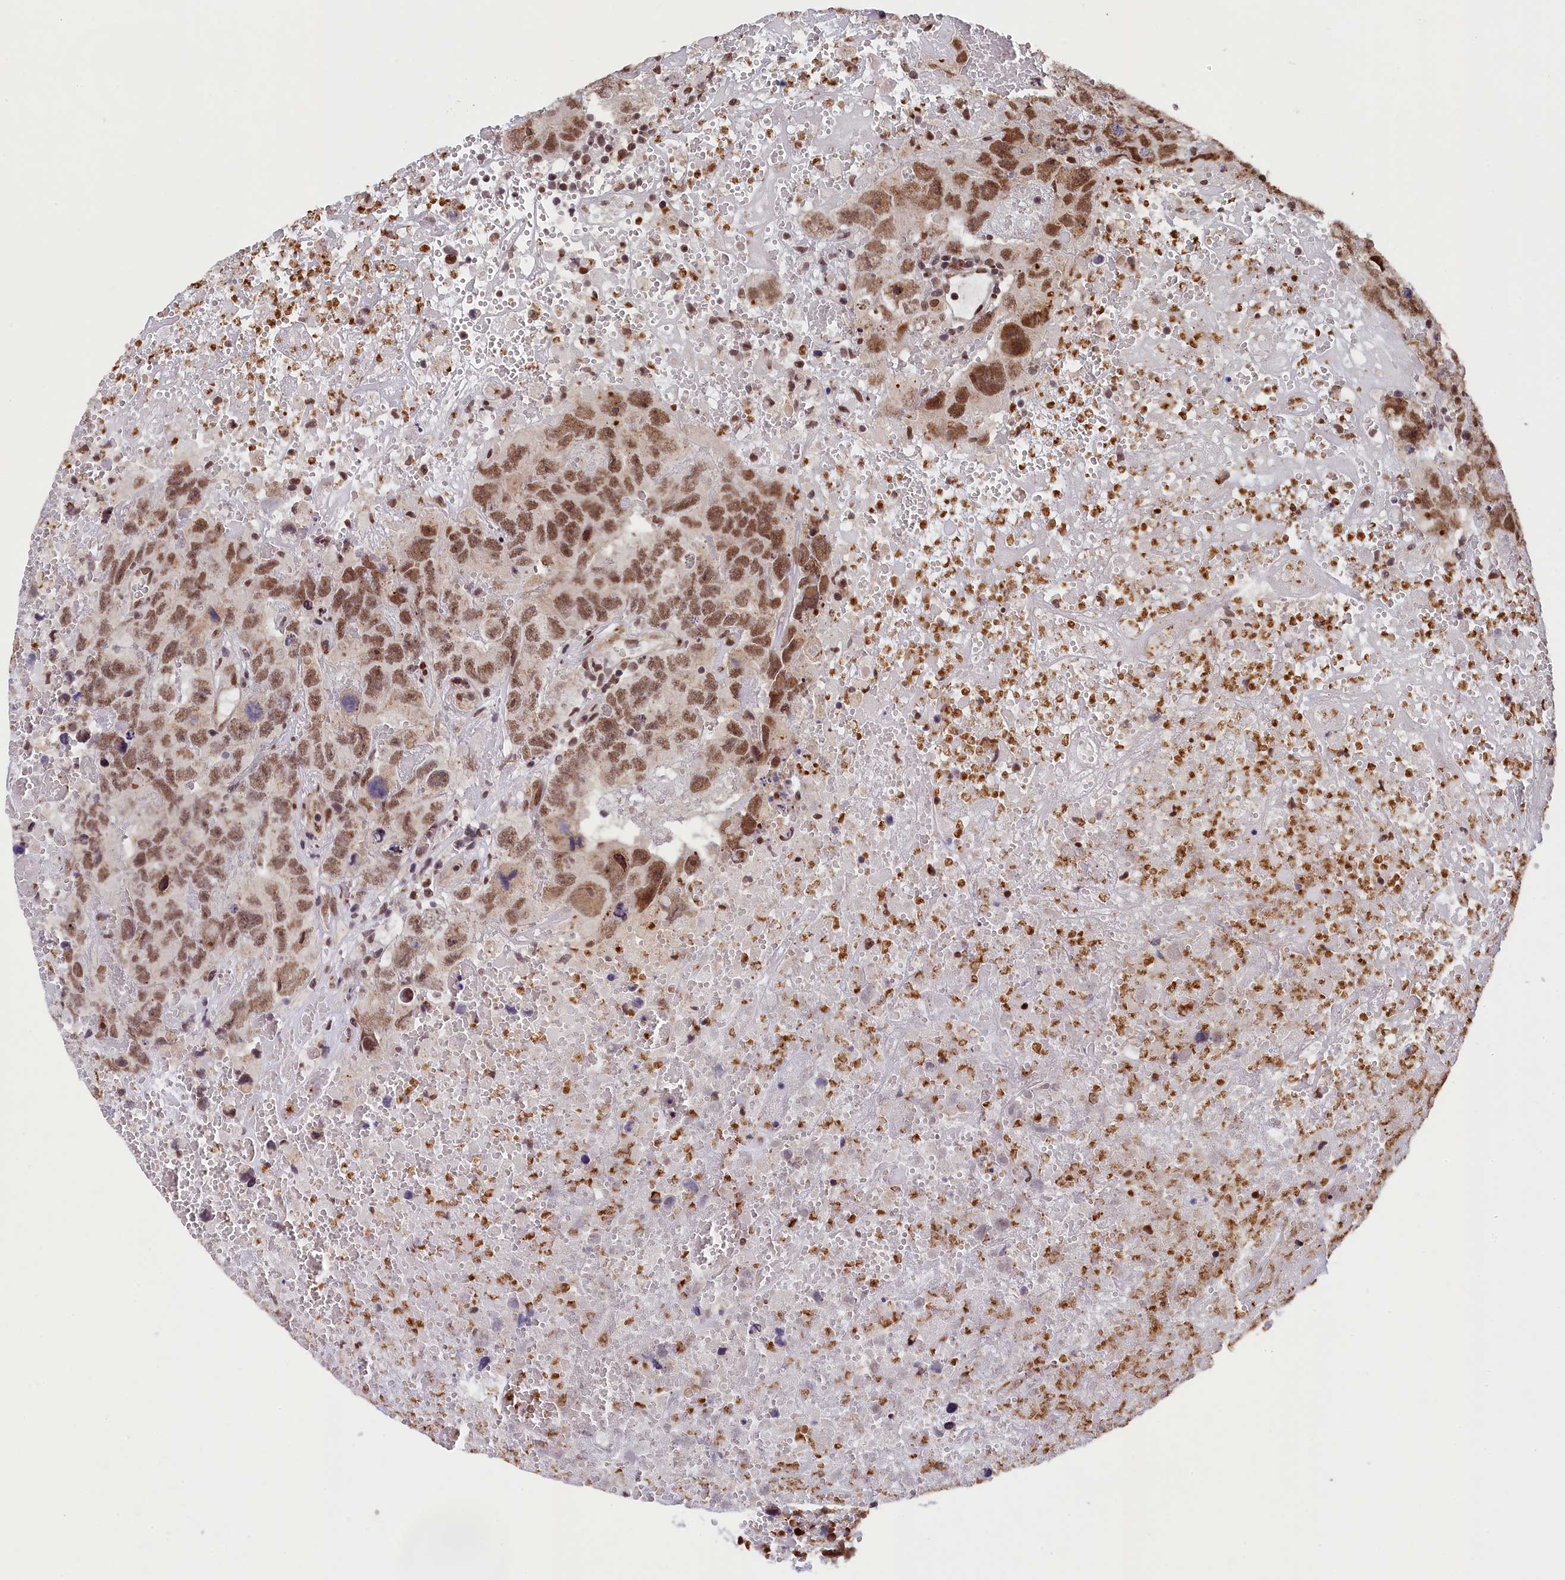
{"staining": {"intensity": "moderate", "quantity": ">75%", "location": "nuclear"}, "tissue": "testis cancer", "cell_type": "Tumor cells", "image_type": "cancer", "snomed": [{"axis": "morphology", "description": "Carcinoma, Embryonal, NOS"}, {"axis": "topography", "description": "Testis"}], "caption": "Moderate nuclear expression is present in about >75% of tumor cells in testis embryonal carcinoma.", "gene": "ADIG", "patient": {"sex": "male", "age": 45}}